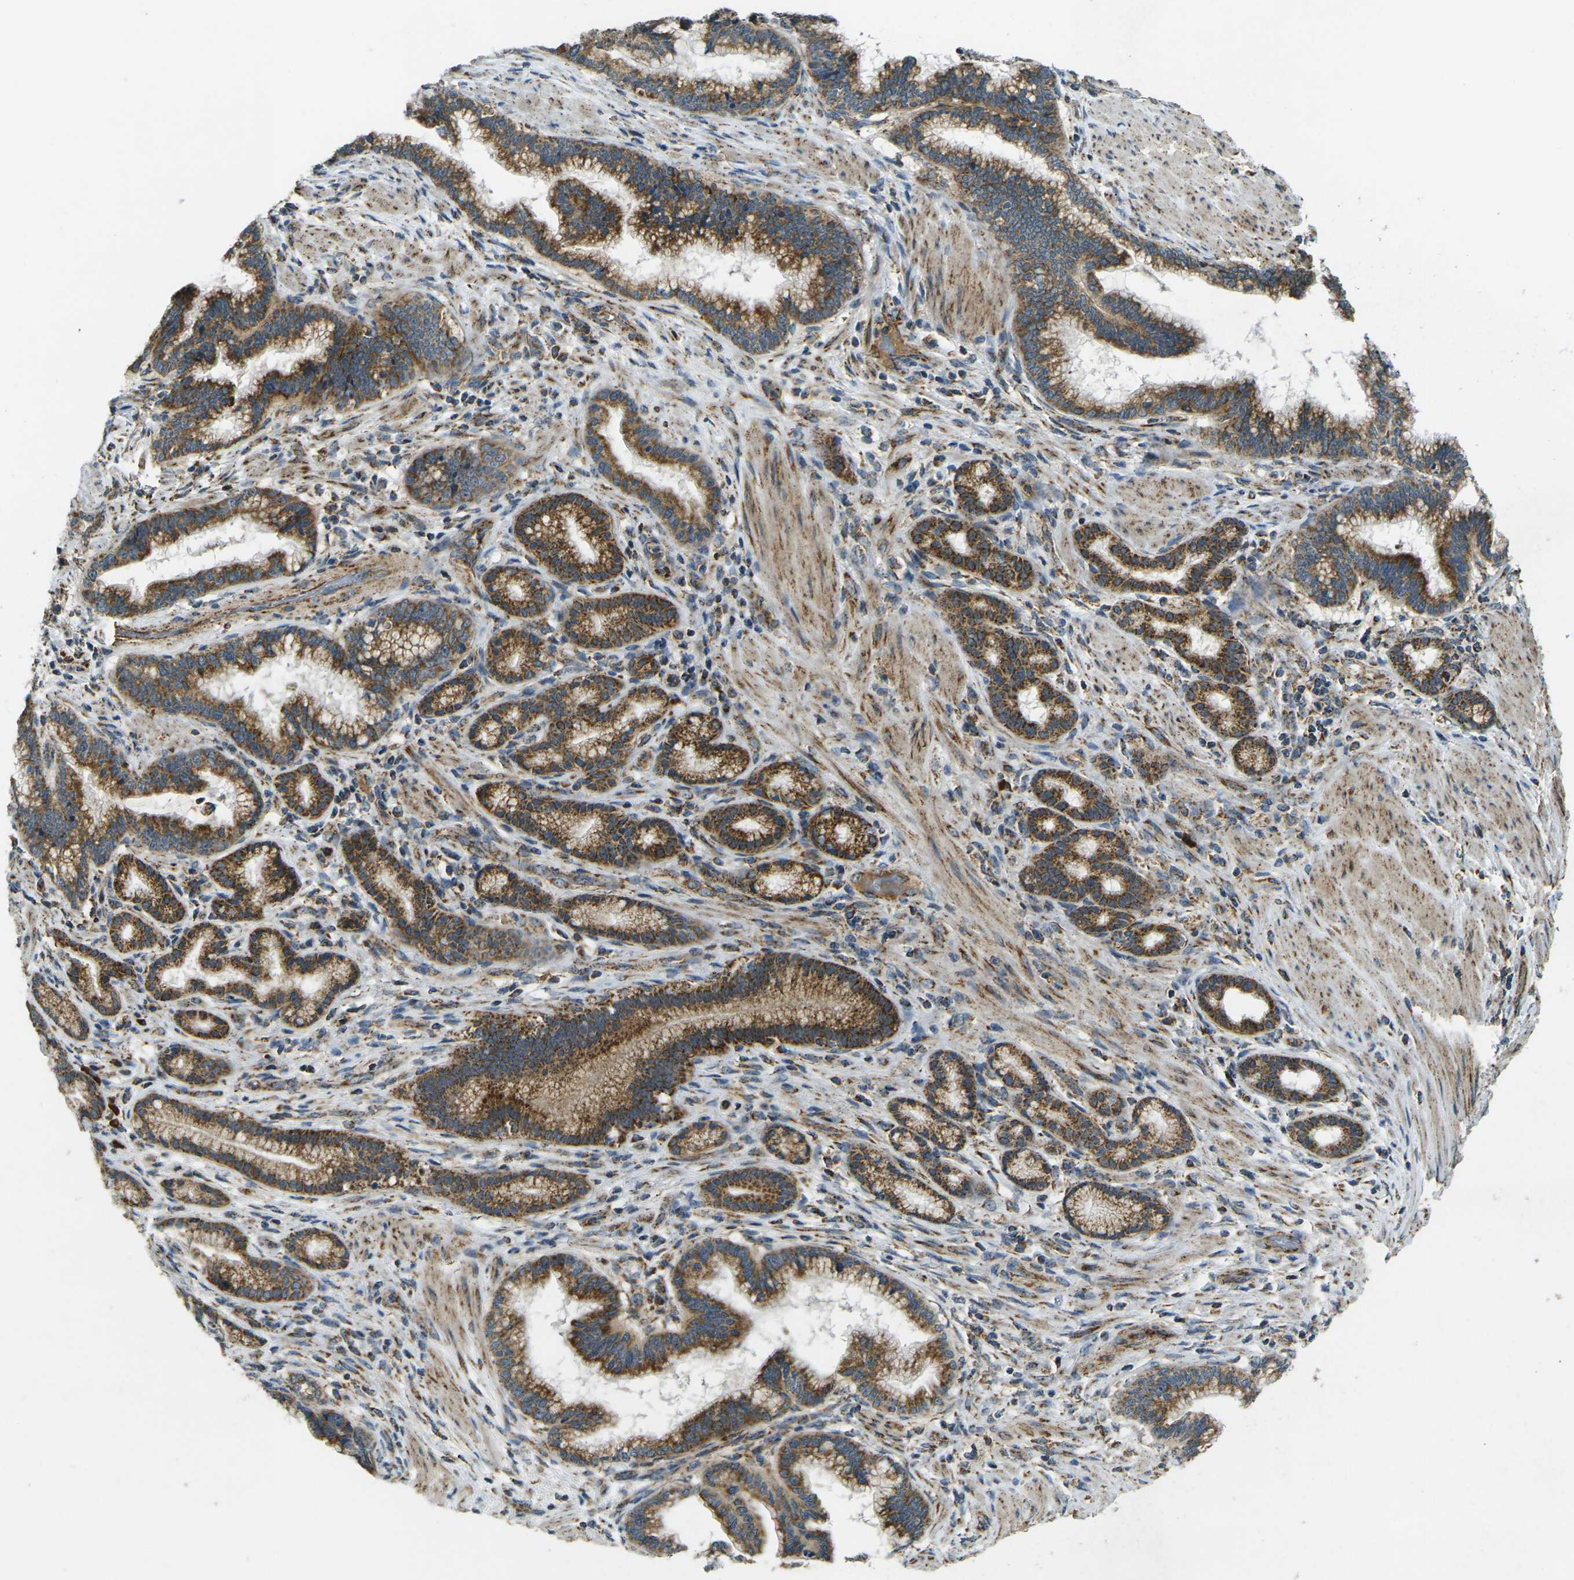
{"staining": {"intensity": "strong", "quantity": ">75%", "location": "cytoplasmic/membranous"}, "tissue": "pancreatic cancer", "cell_type": "Tumor cells", "image_type": "cancer", "snomed": [{"axis": "morphology", "description": "Adenocarcinoma, NOS"}, {"axis": "topography", "description": "Pancreas"}], "caption": "Immunohistochemistry (IHC) image of neoplastic tissue: human adenocarcinoma (pancreatic) stained using immunohistochemistry (IHC) displays high levels of strong protein expression localized specifically in the cytoplasmic/membranous of tumor cells, appearing as a cytoplasmic/membranous brown color.", "gene": "IGF1R", "patient": {"sex": "female", "age": 64}}